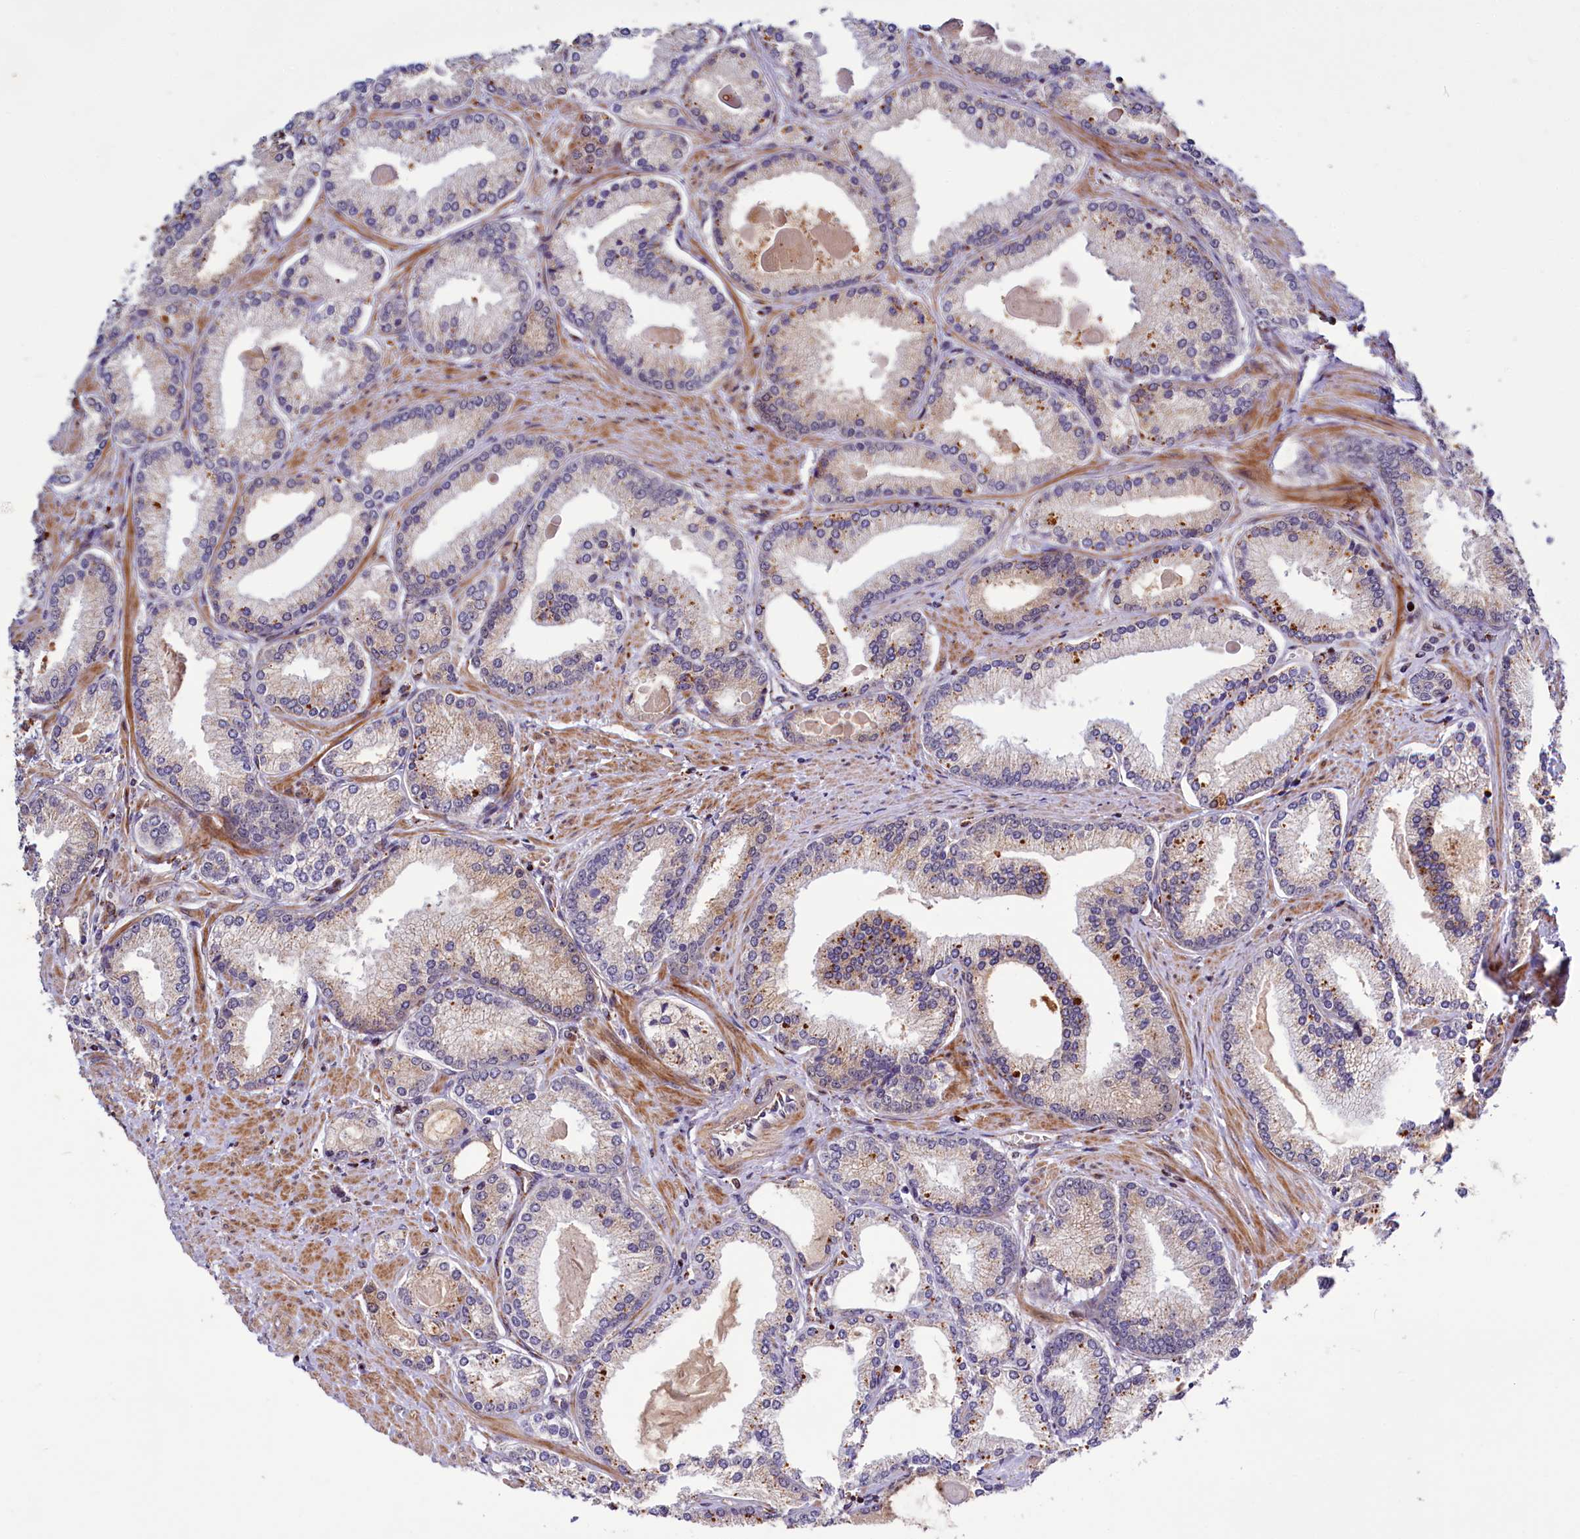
{"staining": {"intensity": "weak", "quantity": "25%-75%", "location": "cytoplasmic/membranous"}, "tissue": "prostate cancer", "cell_type": "Tumor cells", "image_type": "cancer", "snomed": [{"axis": "morphology", "description": "Adenocarcinoma, High grade"}, {"axis": "topography", "description": "Prostate"}], "caption": "Protein expression analysis of human prostate high-grade adenocarcinoma reveals weak cytoplasmic/membranous expression in about 25%-75% of tumor cells.", "gene": "DYNC2H1", "patient": {"sex": "male", "age": 66}}